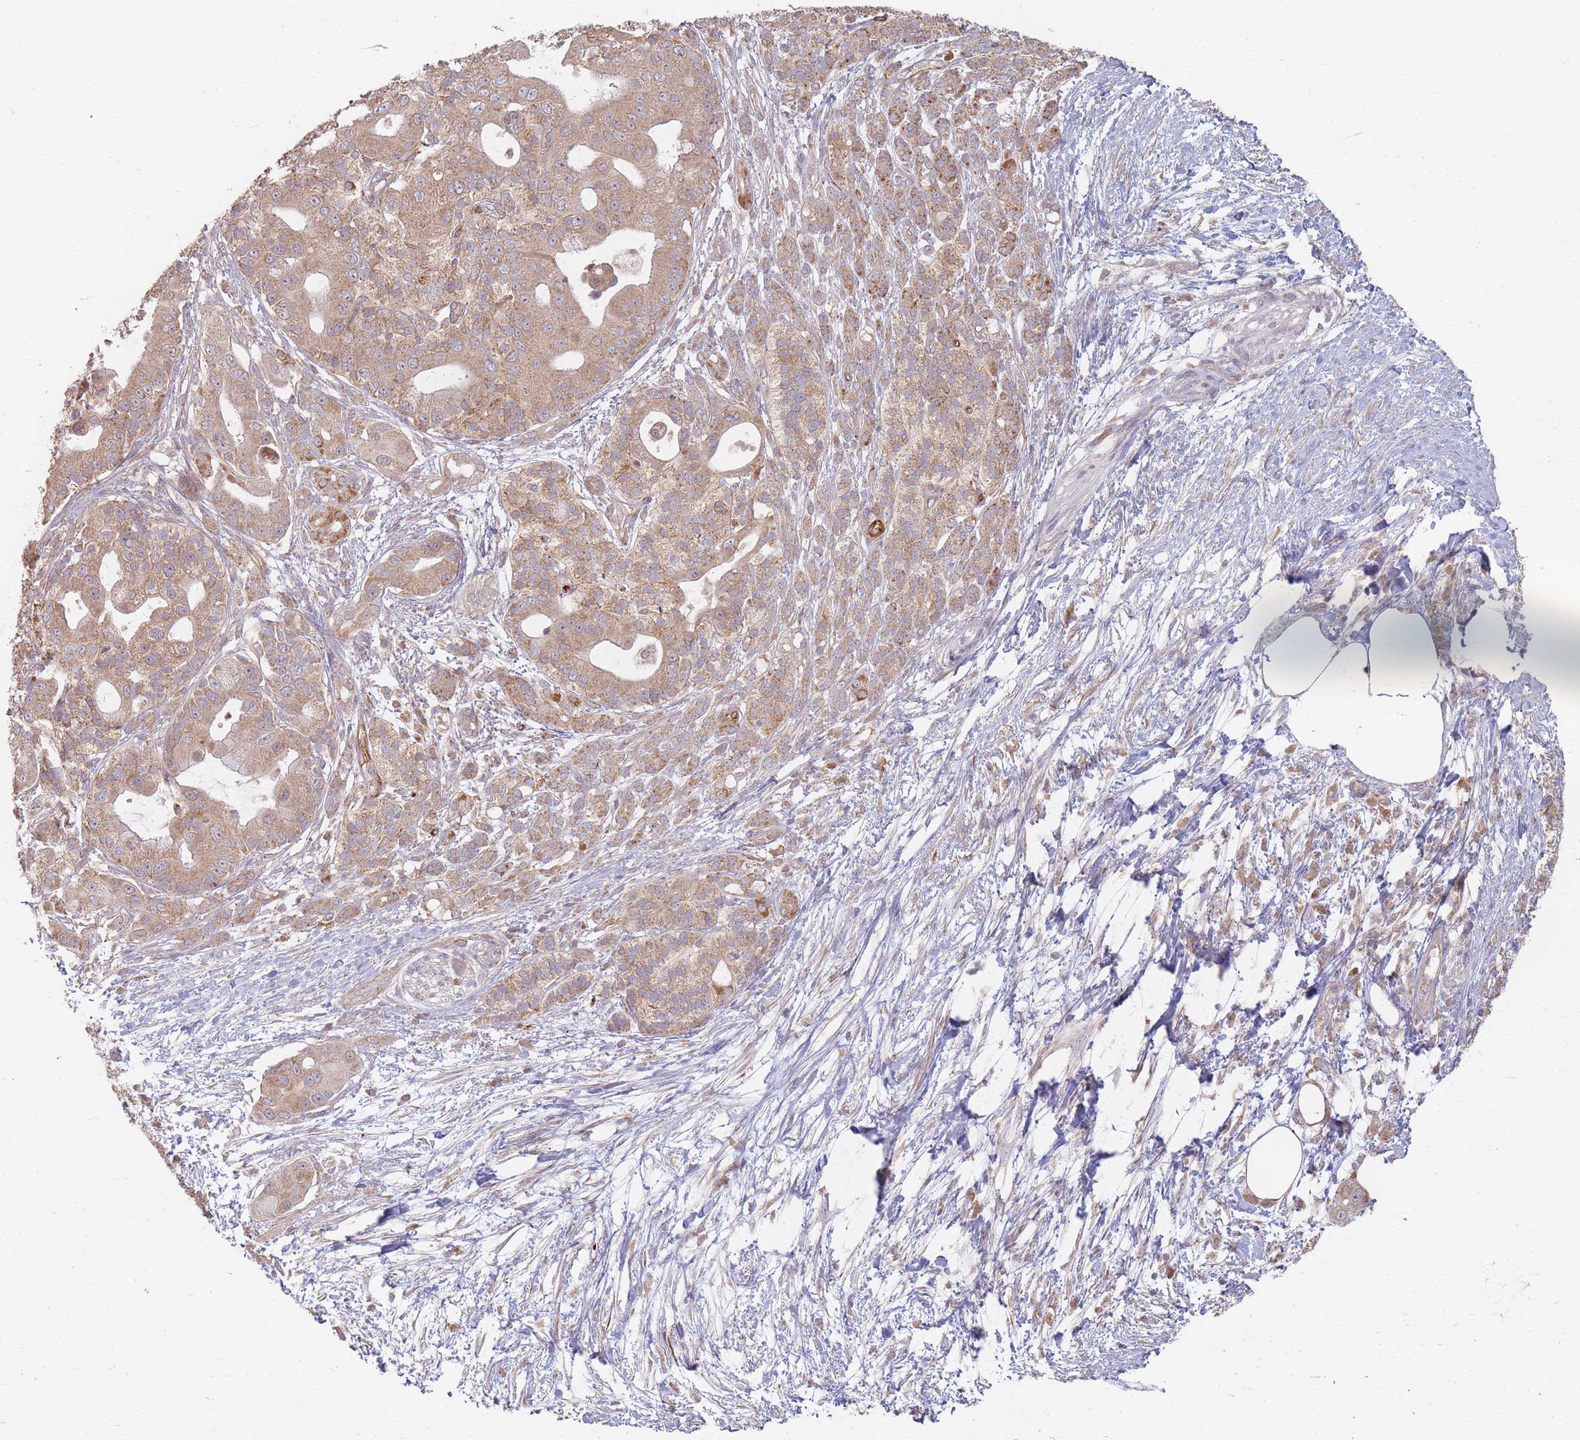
{"staining": {"intensity": "moderate", "quantity": ">75%", "location": "cytoplasmic/membranous"}, "tissue": "pancreatic cancer", "cell_type": "Tumor cells", "image_type": "cancer", "snomed": [{"axis": "morphology", "description": "Adenocarcinoma, NOS"}, {"axis": "topography", "description": "Pancreas"}], "caption": "Human pancreatic cancer stained with a brown dye exhibits moderate cytoplasmic/membranous positive positivity in approximately >75% of tumor cells.", "gene": "MRPS6", "patient": {"sex": "male", "age": 57}}